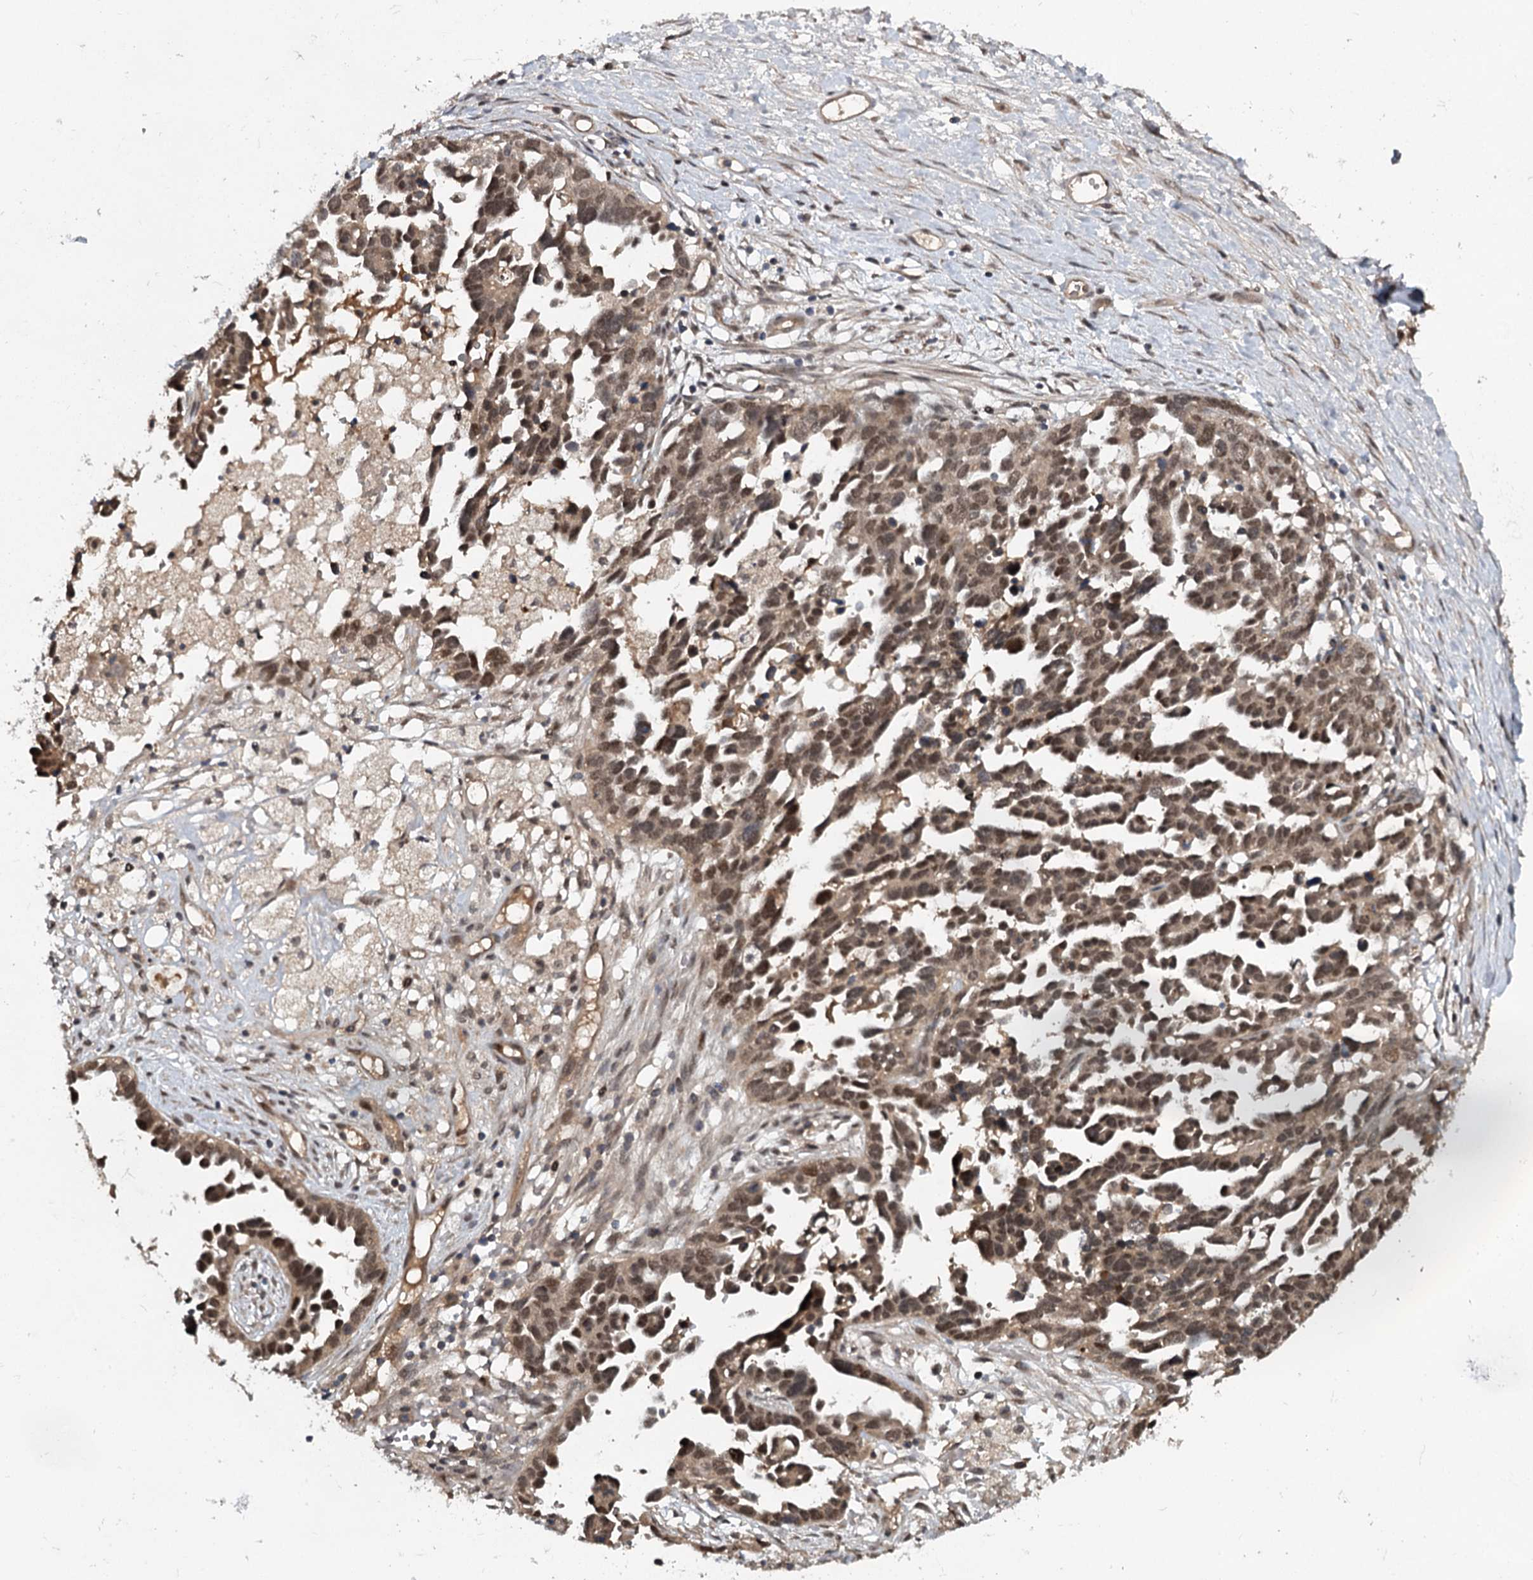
{"staining": {"intensity": "moderate", "quantity": ">75%", "location": "nuclear"}, "tissue": "ovarian cancer", "cell_type": "Tumor cells", "image_type": "cancer", "snomed": [{"axis": "morphology", "description": "Cystadenocarcinoma, serous, NOS"}, {"axis": "topography", "description": "Ovary"}], "caption": "About >75% of tumor cells in human ovarian serous cystadenocarcinoma display moderate nuclear protein staining as visualized by brown immunohistochemical staining.", "gene": "MYG1", "patient": {"sex": "female", "age": 54}}